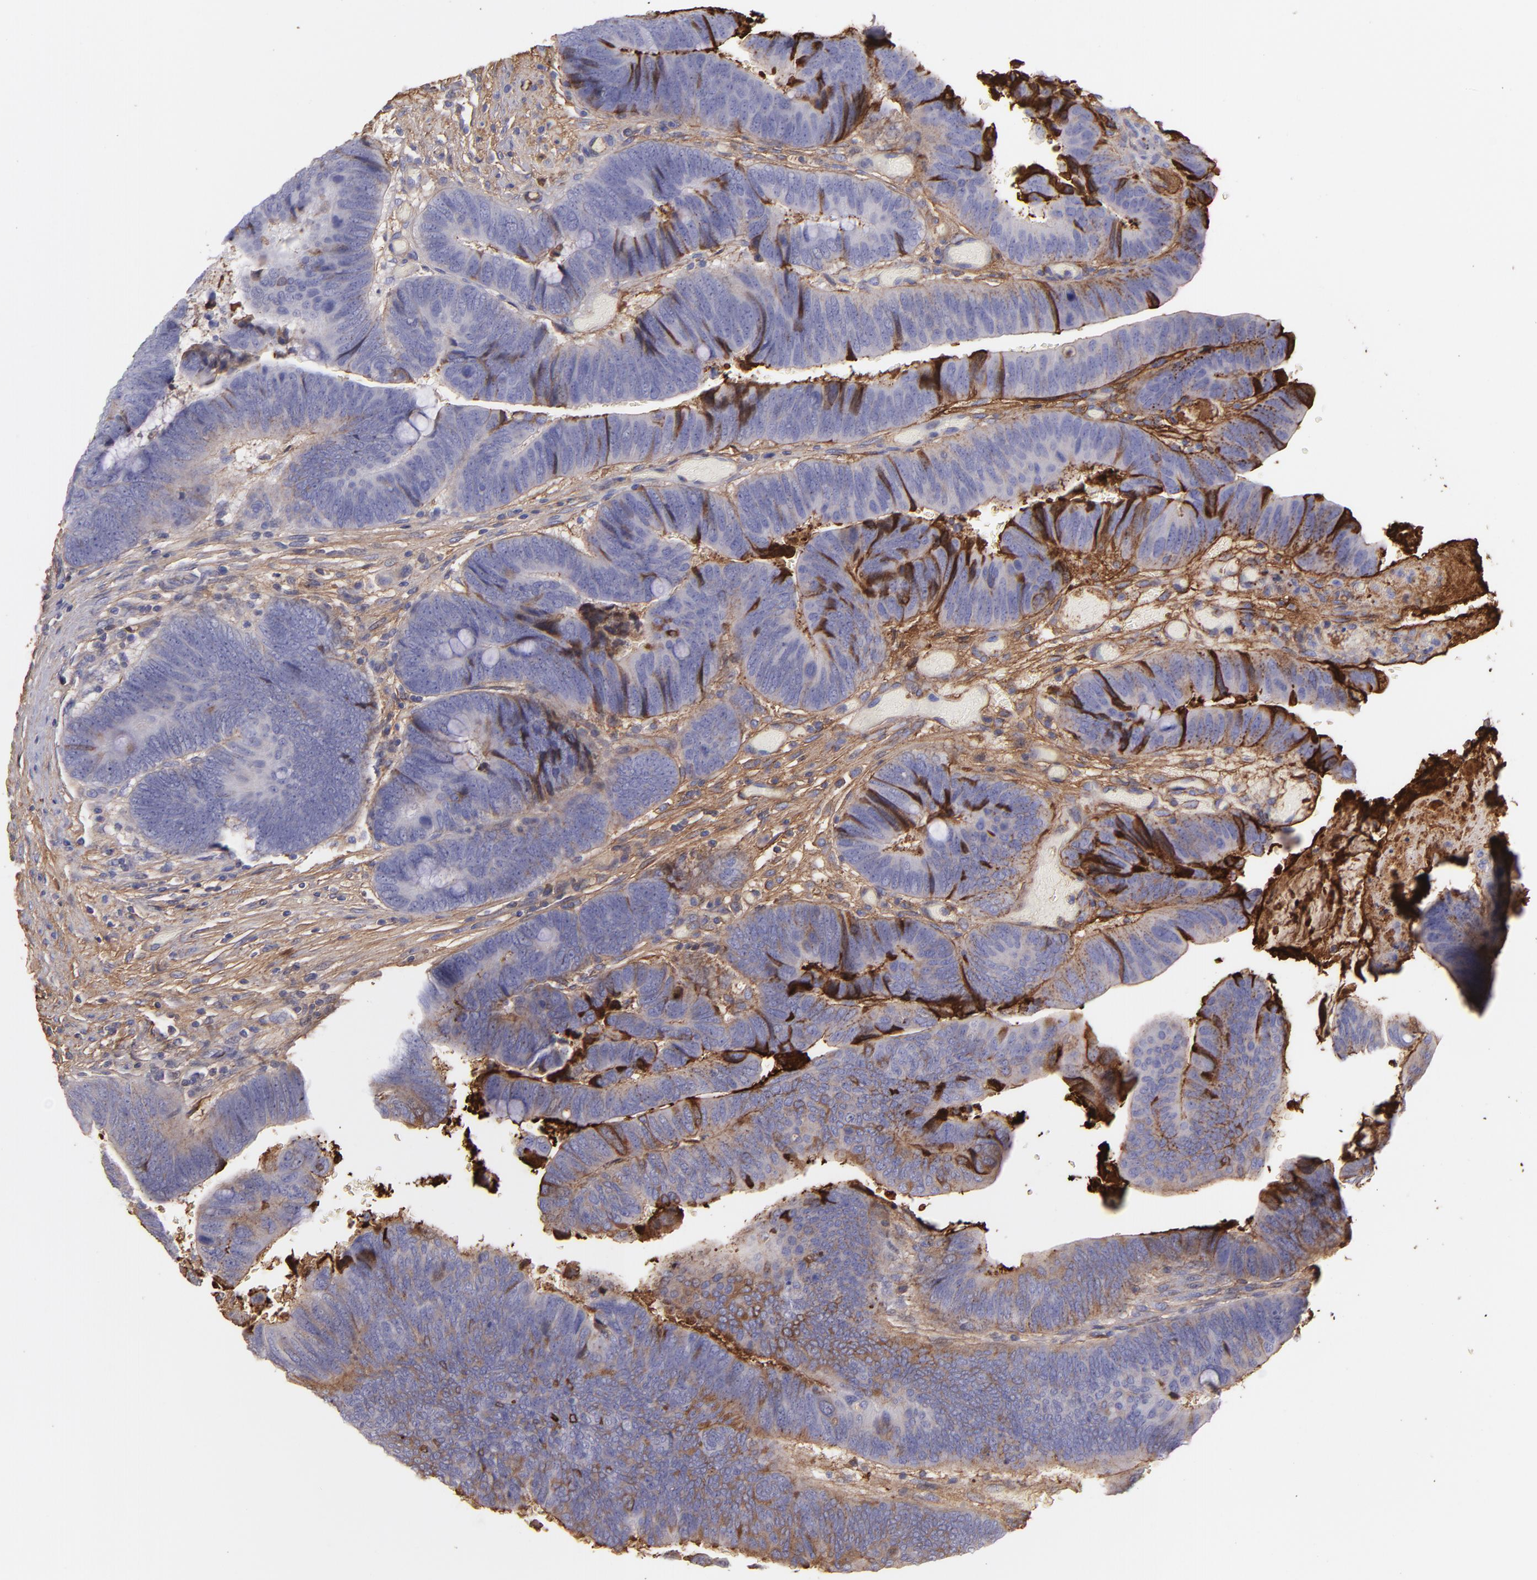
{"staining": {"intensity": "strong", "quantity": "<25%", "location": "cytoplasmic/membranous"}, "tissue": "colorectal cancer", "cell_type": "Tumor cells", "image_type": "cancer", "snomed": [{"axis": "morphology", "description": "Normal tissue, NOS"}, {"axis": "morphology", "description": "Adenocarcinoma, NOS"}, {"axis": "topography", "description": "Rectum"}], "caption": "High-power microscopy captured an immunohistochemistry image of colorectal cancer (adenocarcinoma), revealing strong cytoplasmic/membranous staining in about <25% of tumor cells.", "gene": "FGB", "patient": {"sex": "male", "age": 92}}